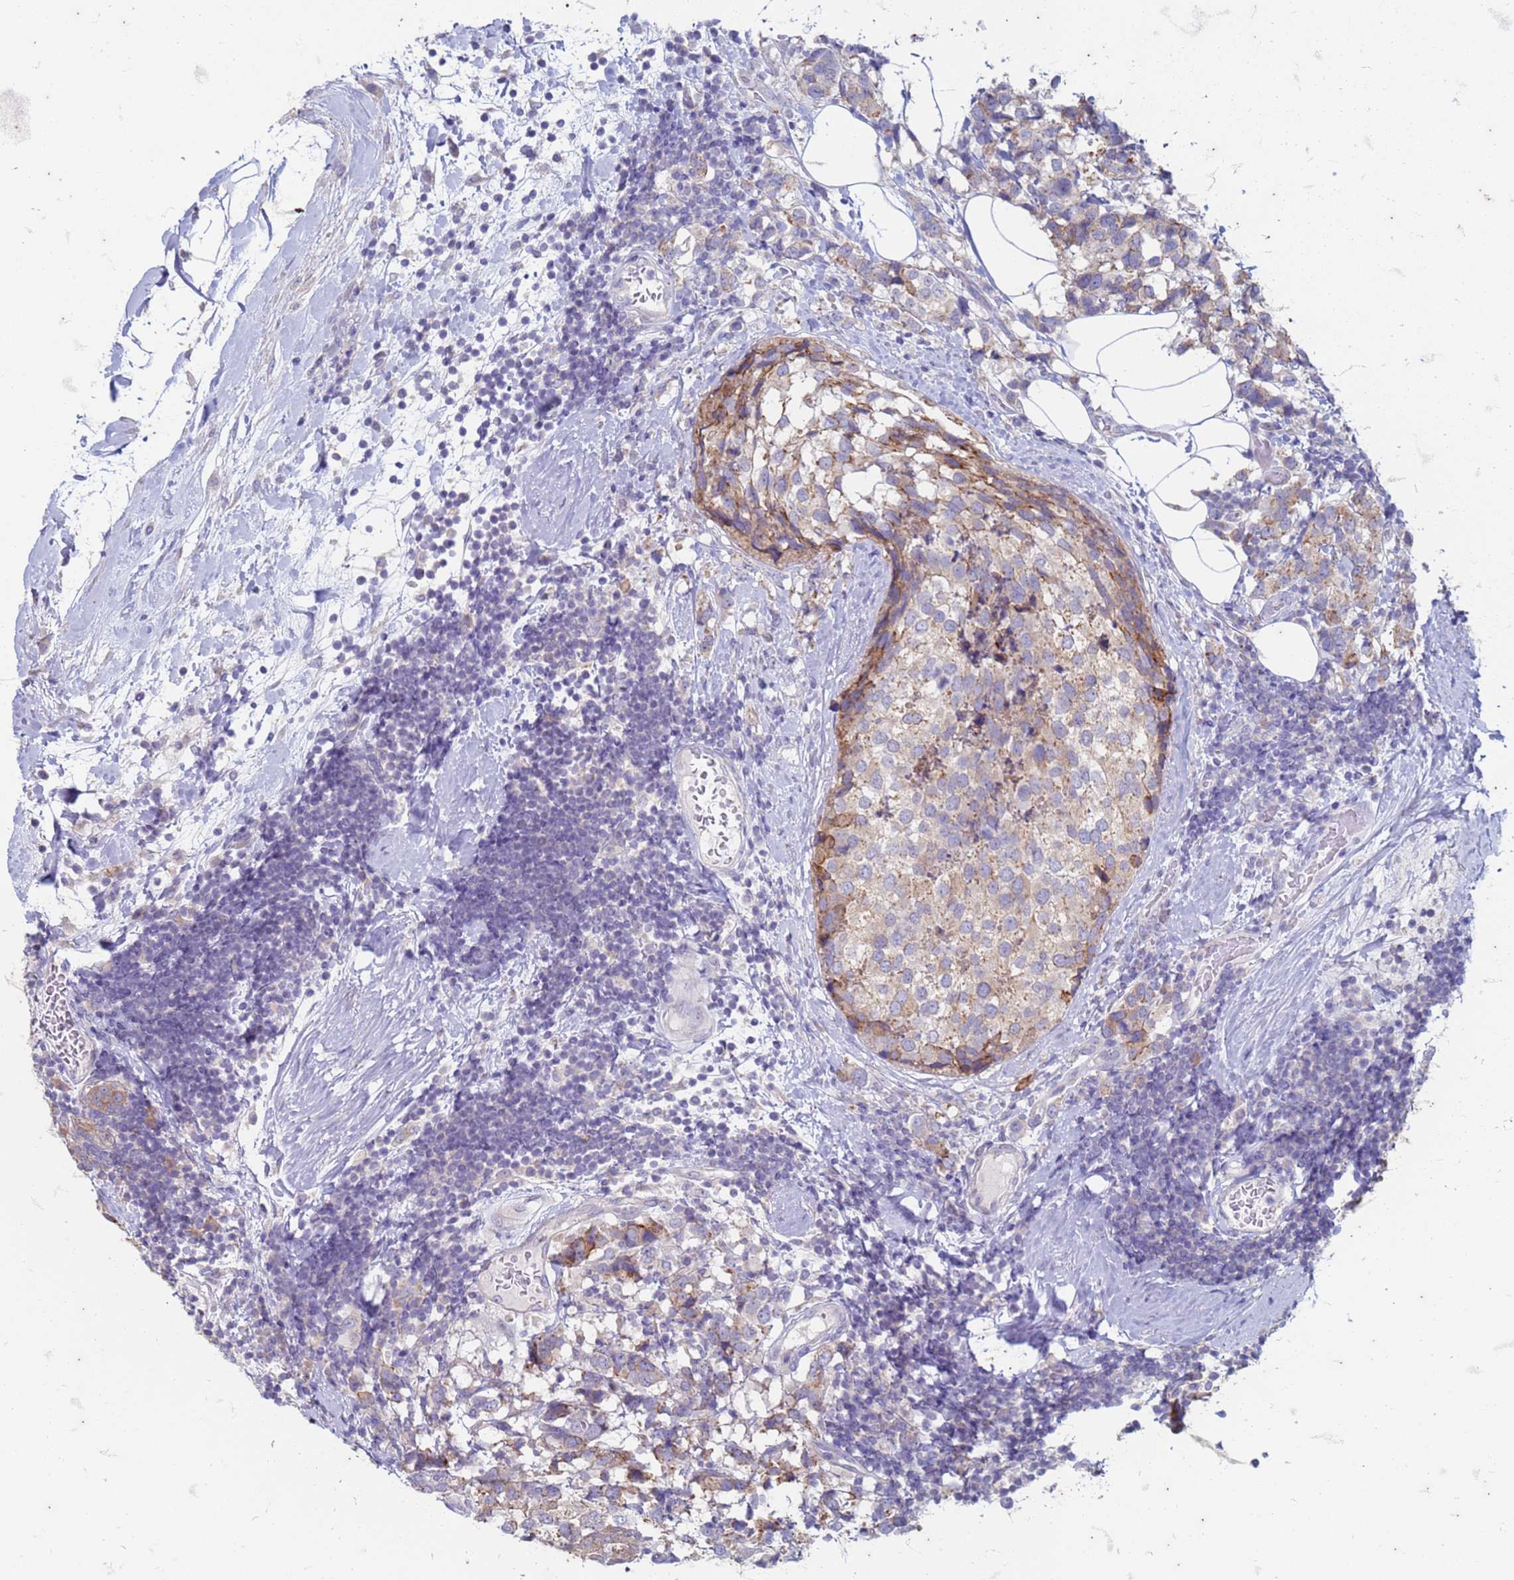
{"staining": {"intensity": "moderate", "quantity": "<25%", "location": "cytoplasmic/membranous"}, "tissue": "breast cancer", "cell_type": "Tumor cells", "image_type": "cancer", "snomed": [{"axis": "morphology", "description": "Lobular carcinoma"}, {"axis": "topography", "description": "Breast"}], "caption": "Human breast cancer (lobular carcinoma) stained for a protein (brown) demonstrates moderate cytoplasmic/membranous positive expression in about <25% of tumor cells.", "gene": "SUCO", "patient": {"sex": "female", "age": 59}}